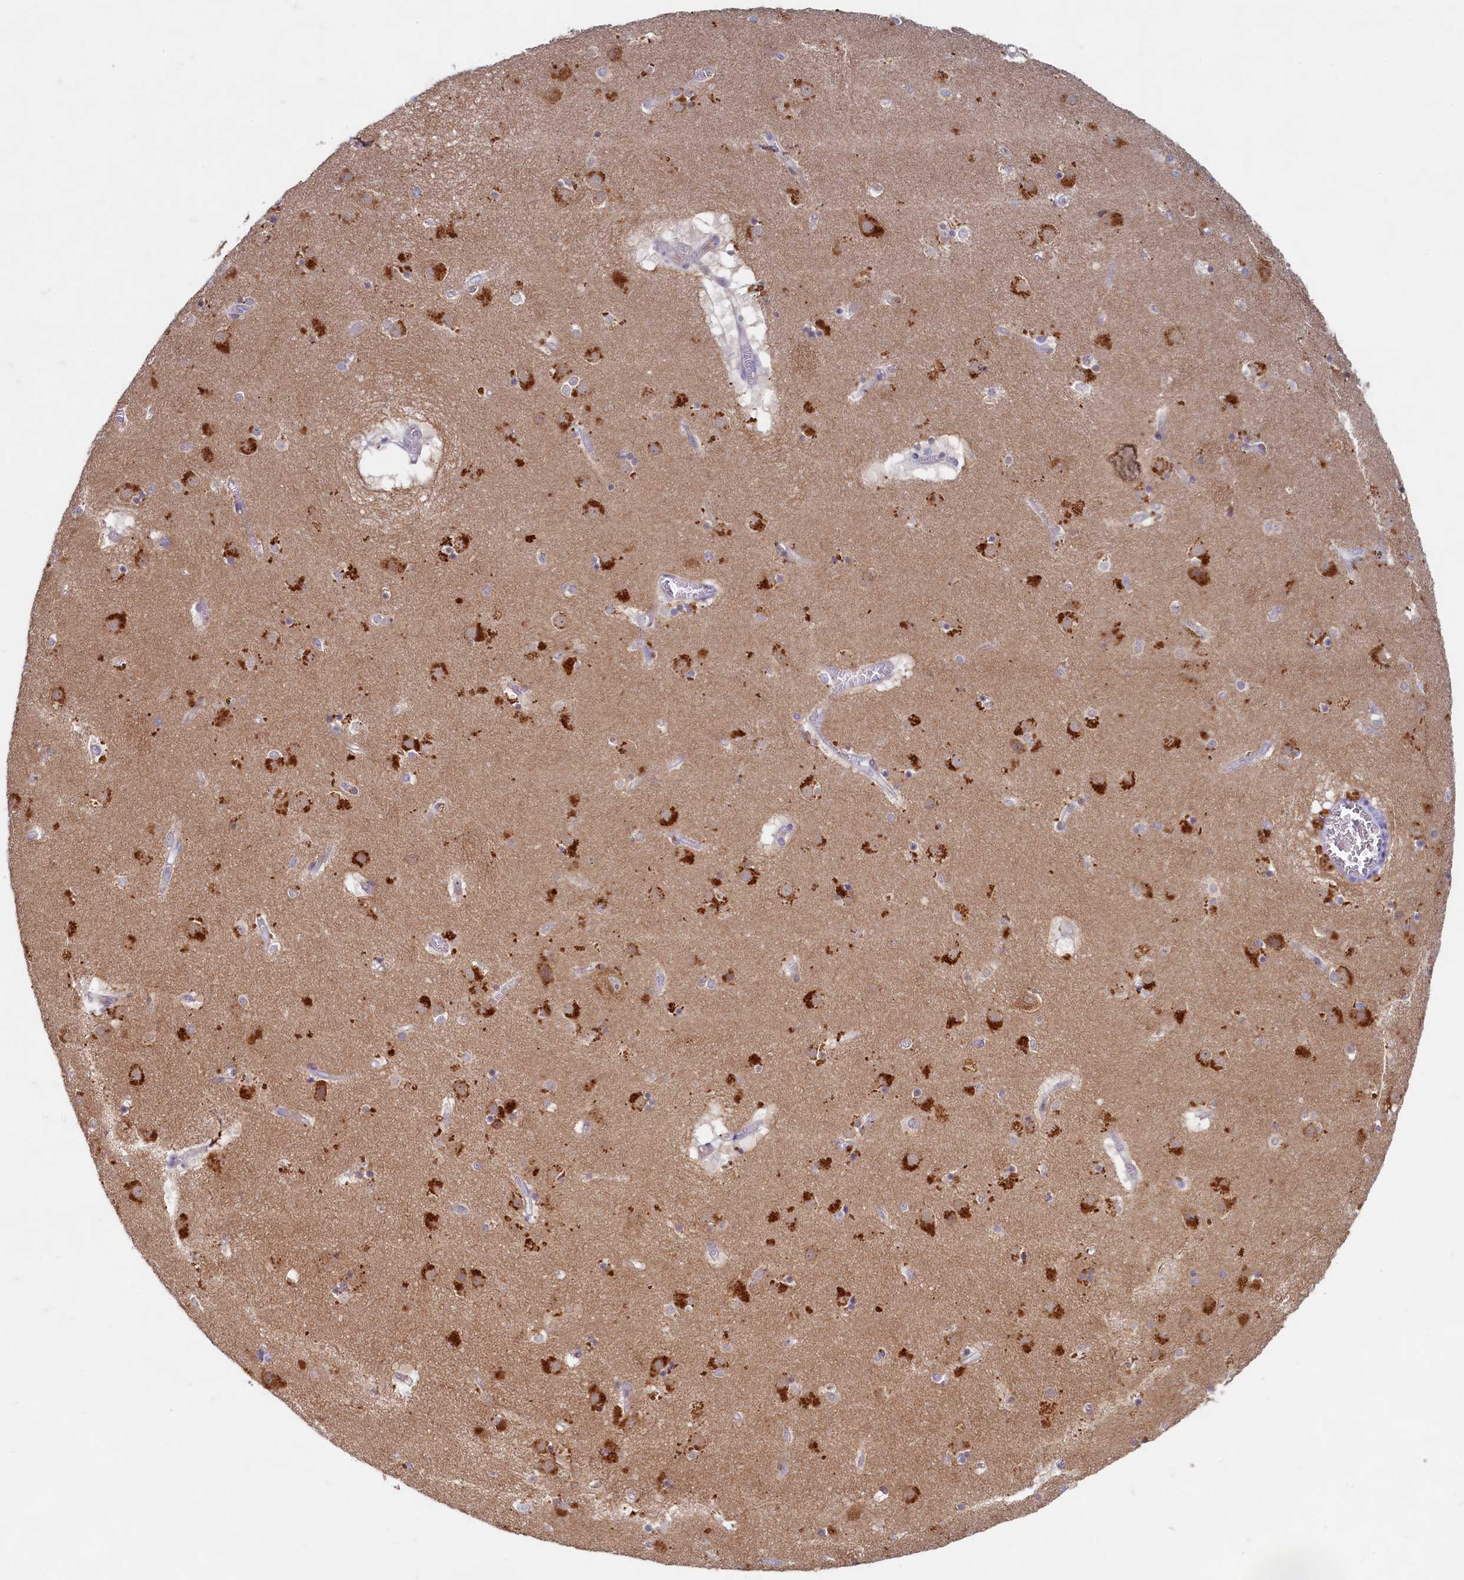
{"staining": {"intensity": "weak", "quantity": "<25%", "location": "cytoplasmic/membranous"}, "tissue": "caudate", "cell_type": "Glial cells", "image_type": "normal", "snomed": [{"axis": "morphology", "description": "Normal tissue, NOS"}, {"axis": "topography", "description": "Lateral ventricle wall"}], "caption": "Unremarkable caudate was stained to show a protein in brown. There is no significant positivity in glial cells. (DAB immunohistochemistry (IHC) with hematoxylin counter stain).", "gene": "MAP1LC3A", "patient": {"sex": "male", "age": 70}}